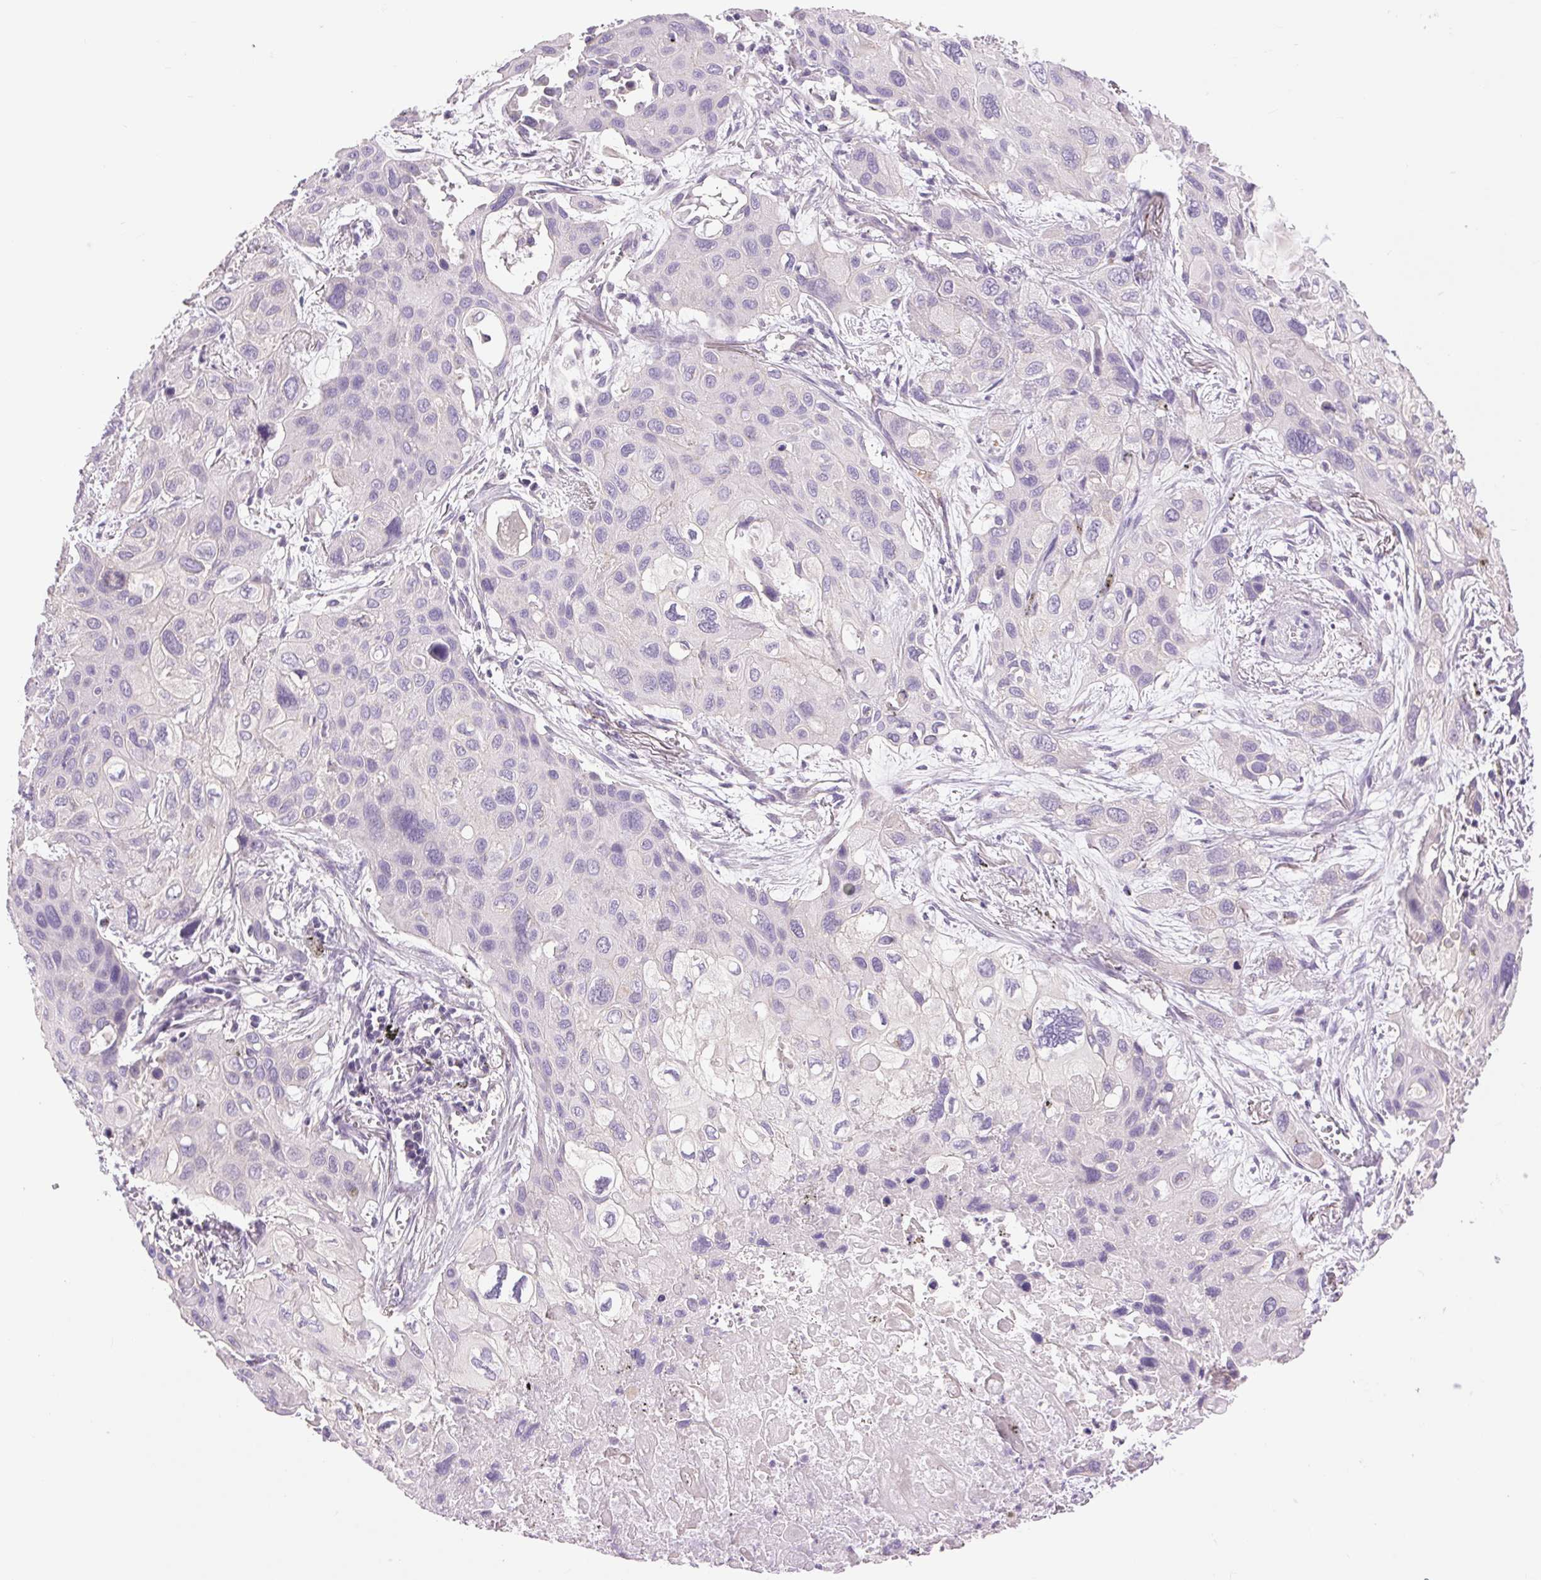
{"staining": {"intensity": "negative", "quantity": "none", "location": "none"}, "tissue": "lung cancer", "cell_type": "Tumor cells", "image_type": "cancer", "snomed": [{"axis": "morphology", "description": "Squamous cell carcinoma, NOS"}, {"axis": "morphology", "description": "Squamous cell carcinoma, metastatic, NOS"}, {"axis": "topography", "description": "Lung"}], "caption": "Immunohistochemical staining of lung cancer exhibits no significant staining in tumor cells.", "gene": "CTNNA3", "patient": {"sex": "male", "age": 59}}